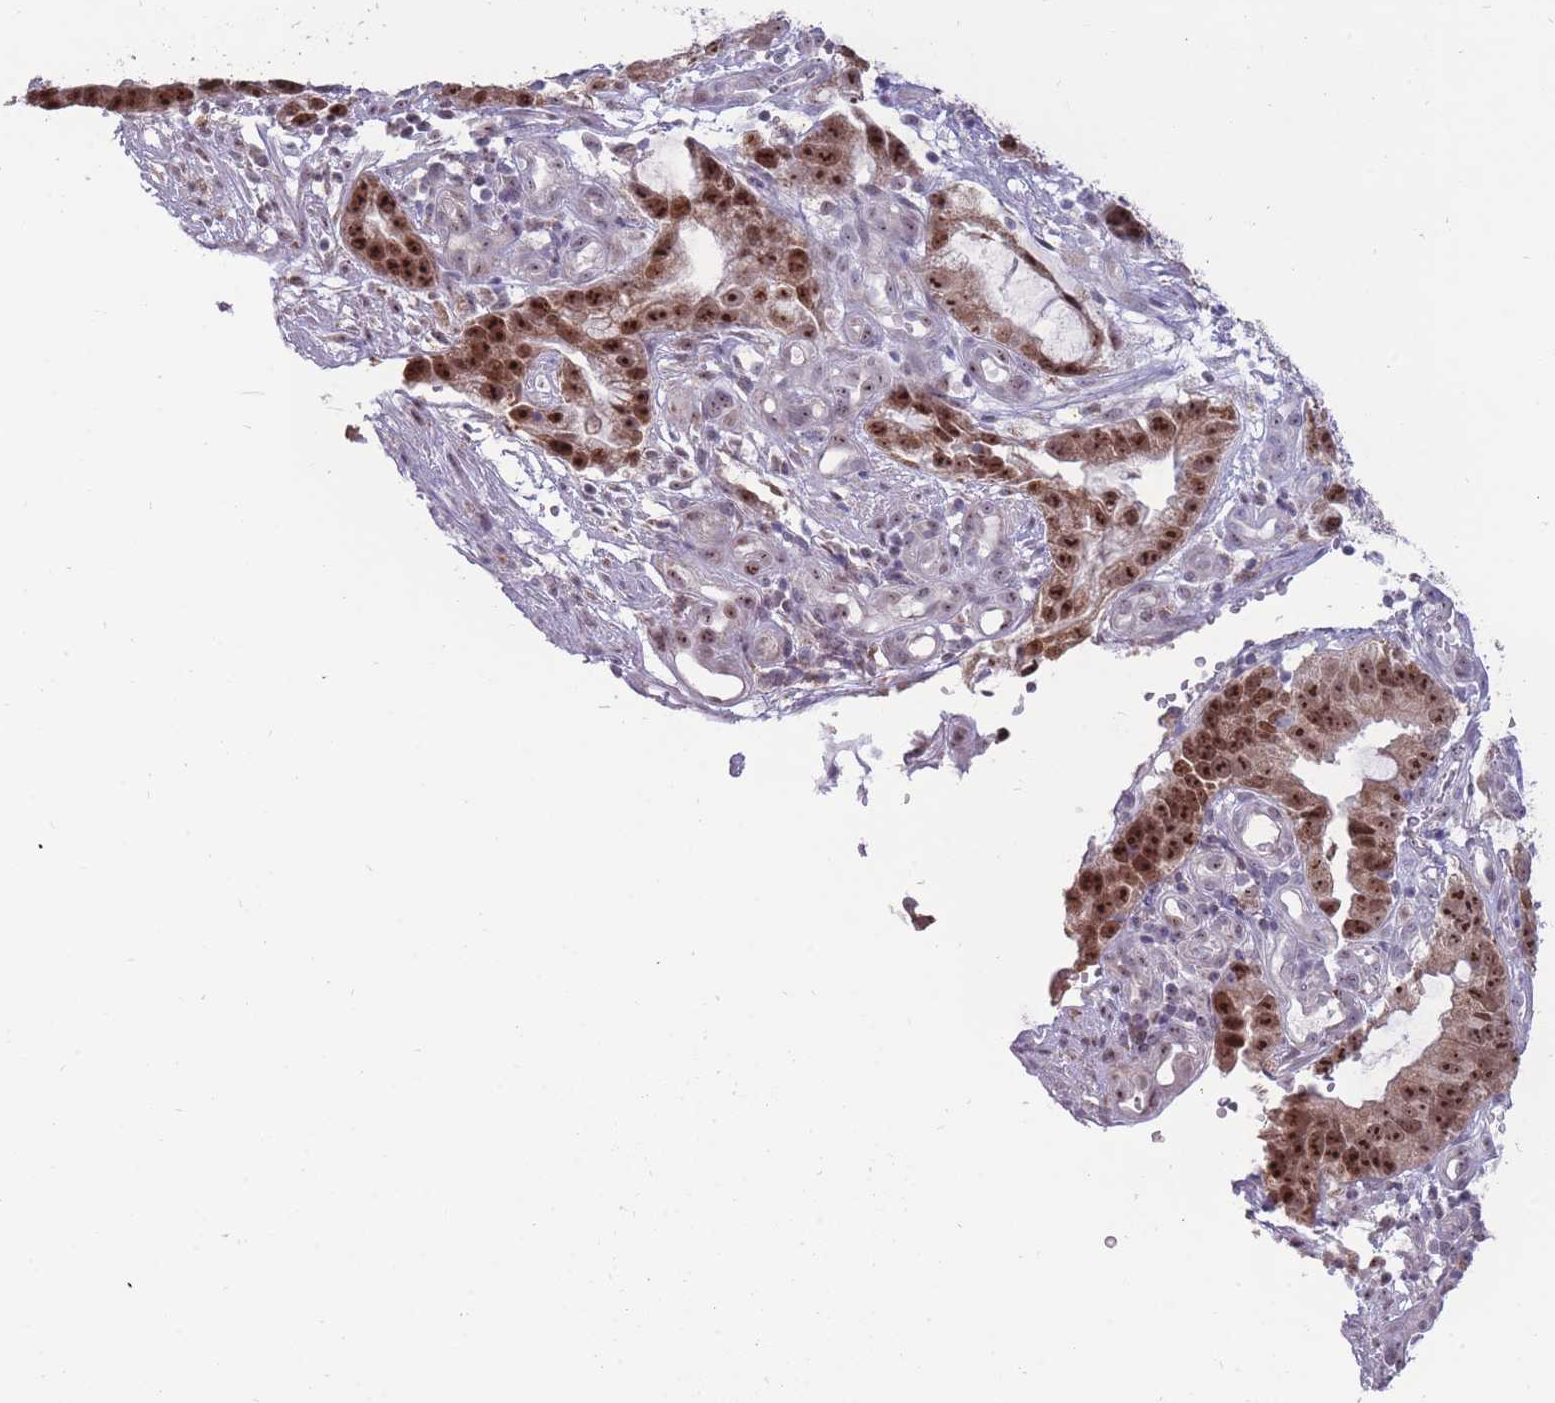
{"staining": {"intensity": "strong", "quantity": ">75%", "location": "nuclear"}, "tissue": "stomach cancer", "cell_type": "Tumor cells", "image_type": "cancer", "snomed": [{"axis": "morphology", "description": "Adenocarcinoma, NOS"}, {"axis": "topography", "description": "Stomach"}], "caption": "Immunohistochemistry (IHC) image of stomach cancer stained for a protein (brown), which exhibits high levels of strong nuclear staining in approximately >75% of tumor cells.", "gene": "MCIDAS", "patient": {"sex": "male", "age": 55}}